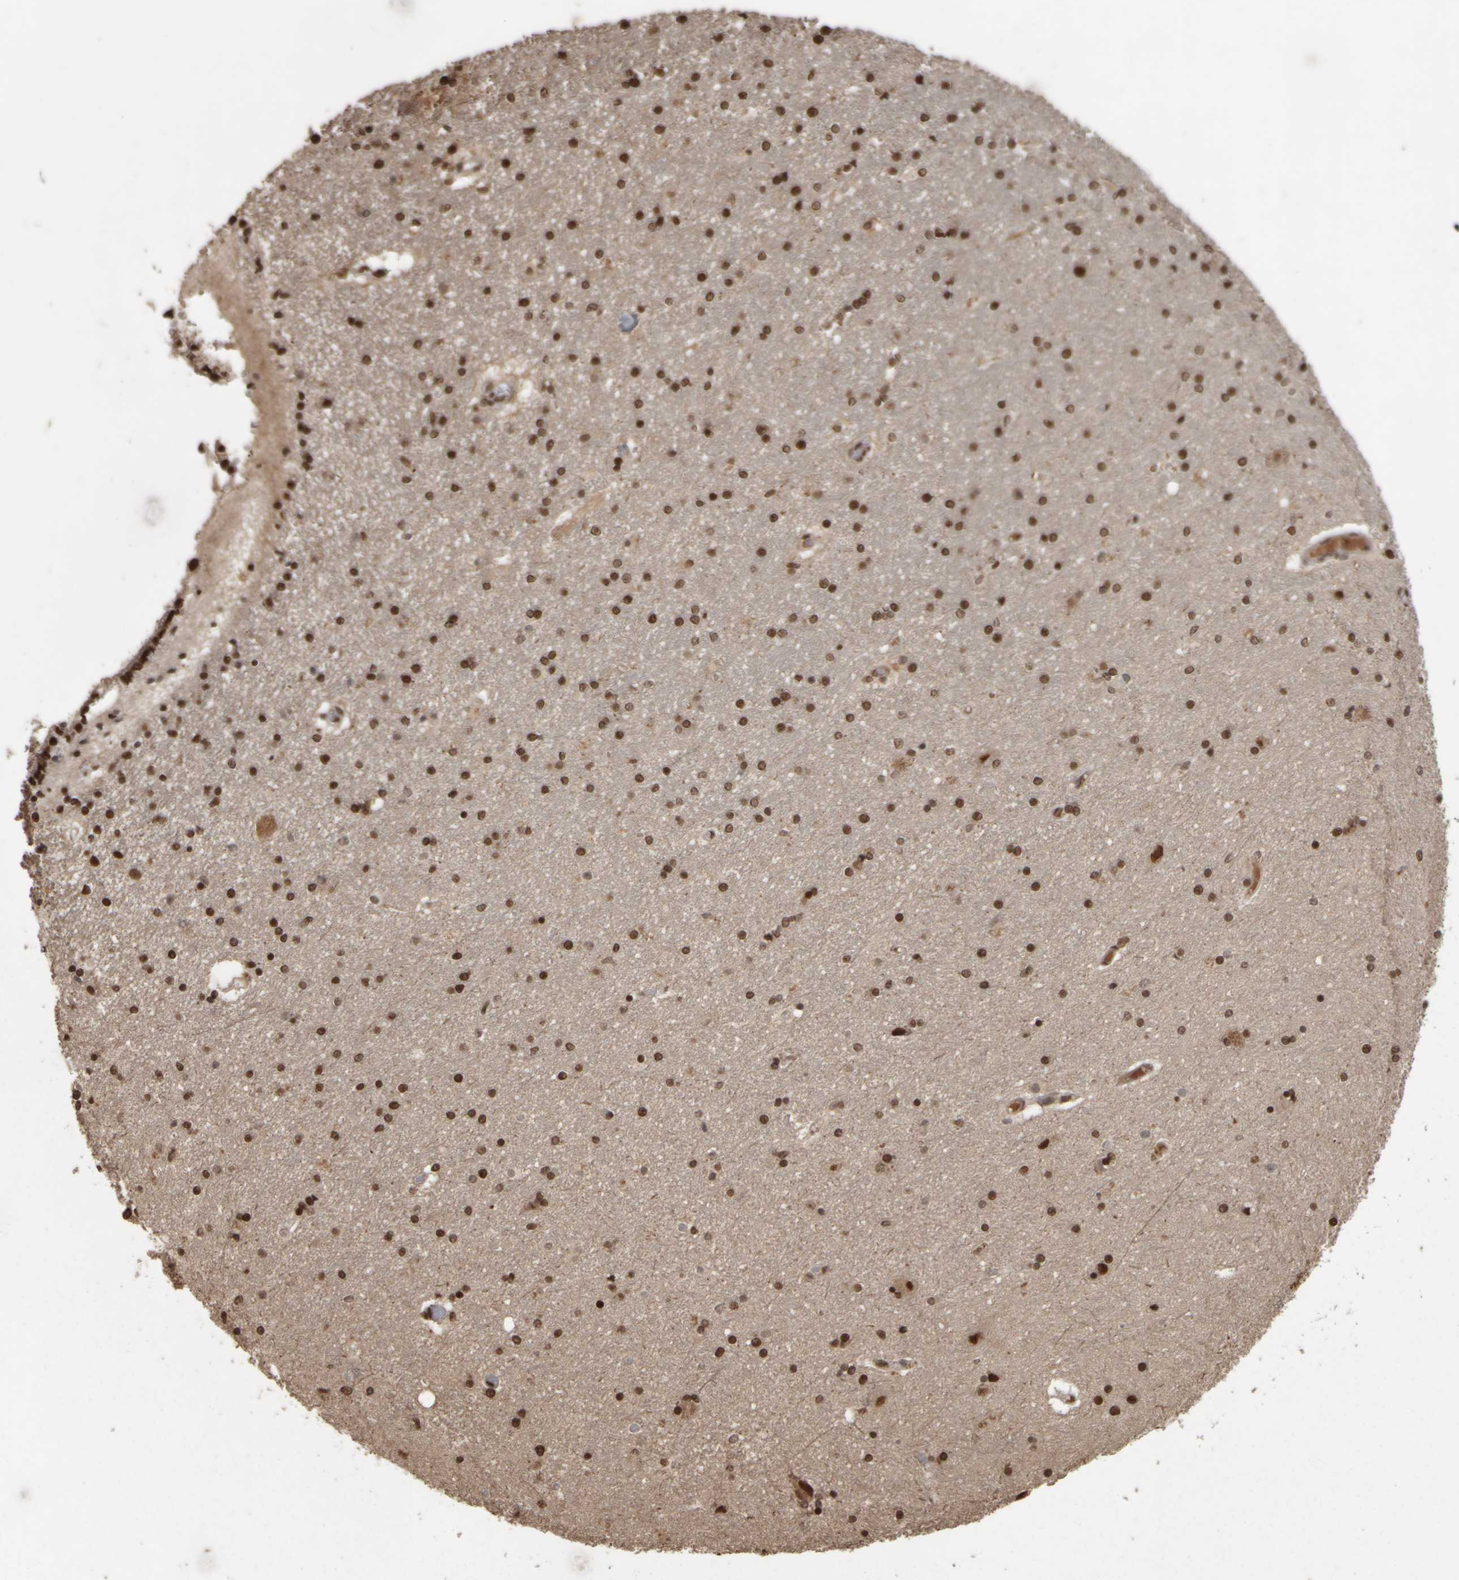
{"staining": {"intensity": "strong", "quantity": ">75%", "location": "nuclear"}, "tissue": "hippocampus", "cell_type": "Glial cells", "image_type": "normal", "snomed": [{"axis": "morphology", "description": "Normal tissue, NOS"}, {"axis": "topography", "description": "Hippocampus"}], "caption": "A brown stain shows strong nuclear positivity of a protein in glial cells of unremarkable hippocampus. (IHC, brightfield microscopy, high magnification).", "gene": "ZFHX4", "patient": {"sex": "female", "age": 54}}